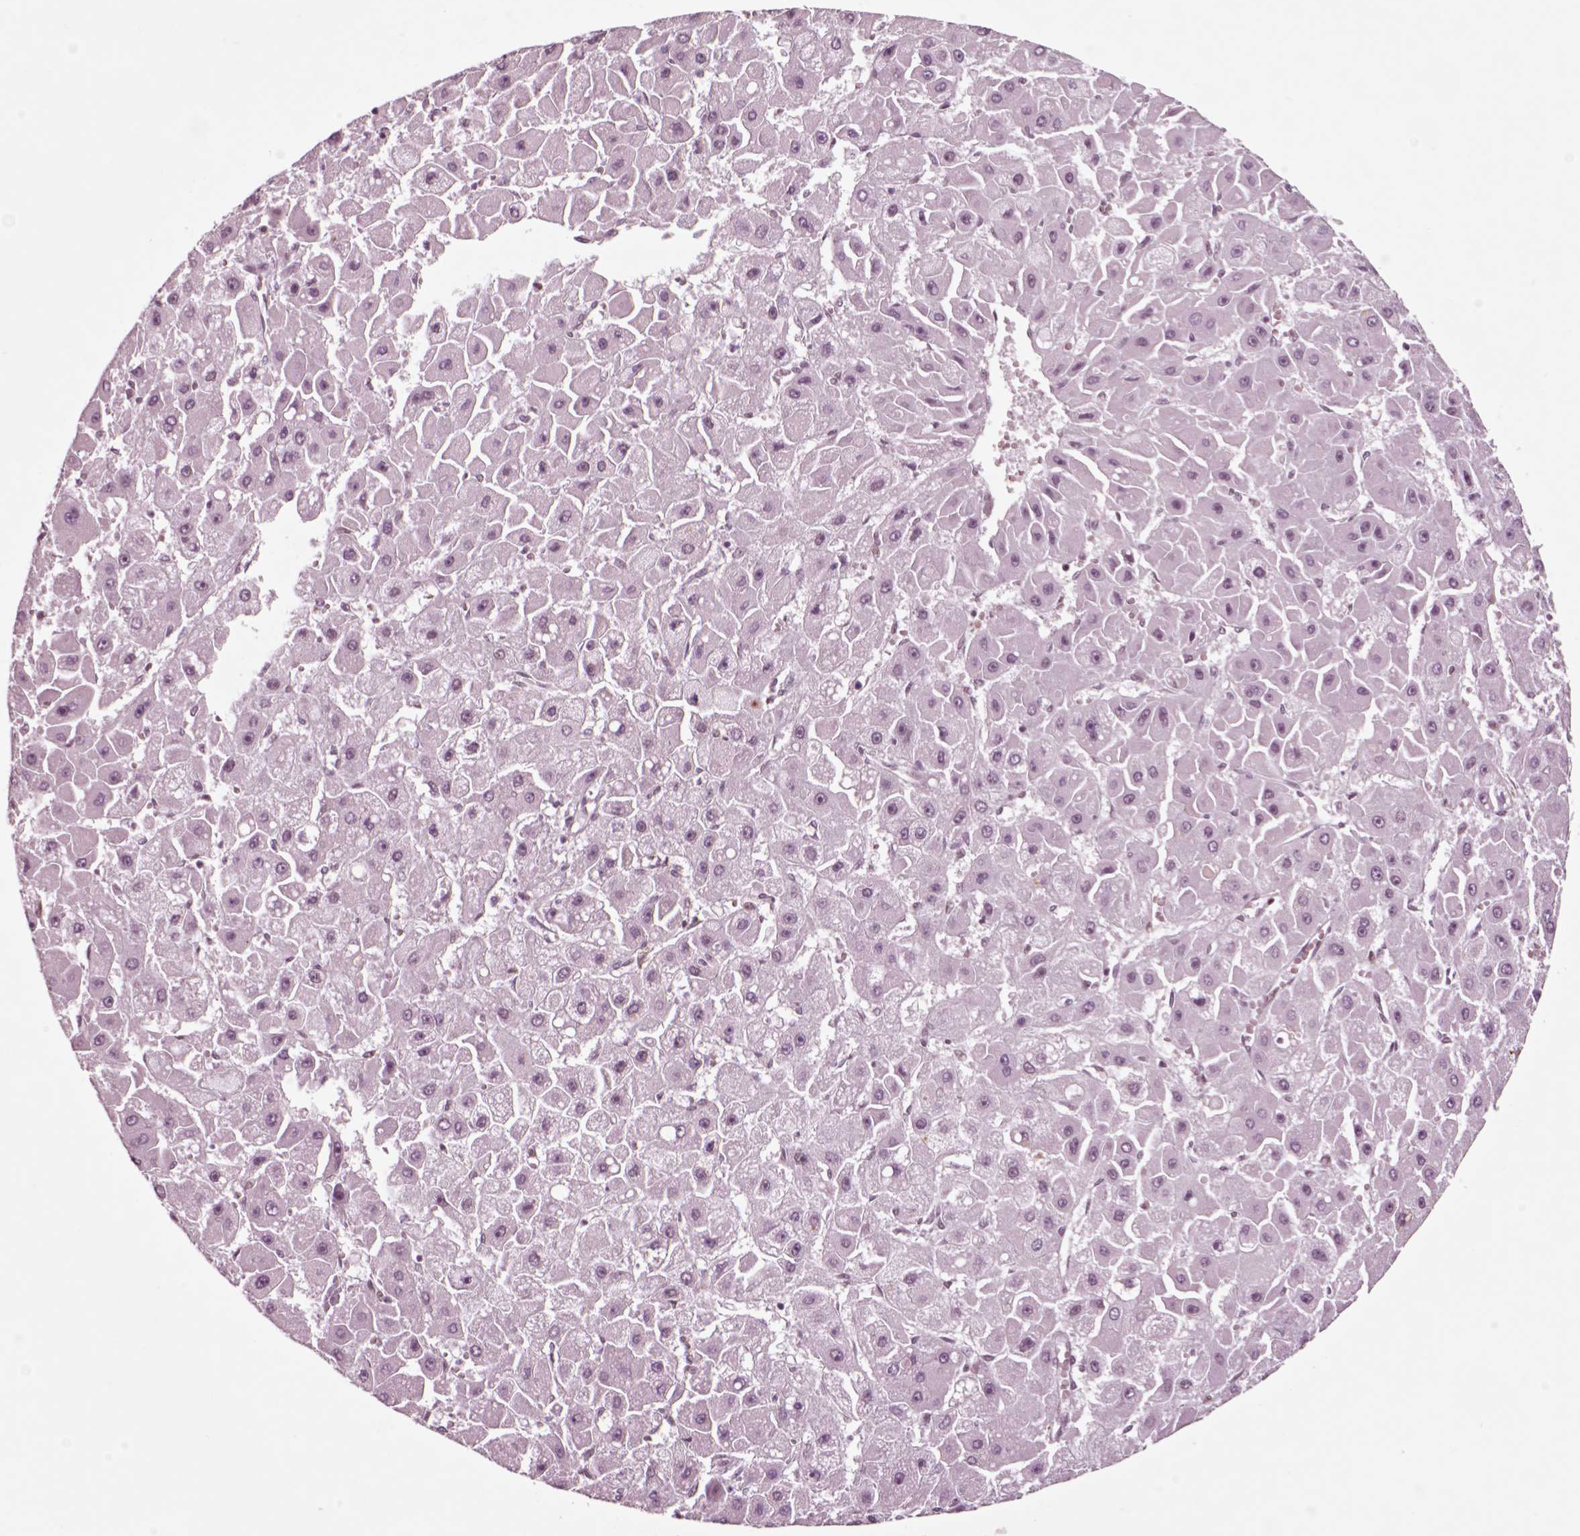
{"staining": {"intensity": "negative", "quantity": "none", "location": "none"}, "tissue": "liver cancer", "cell_type": "Tumor cells", "image_type": "cancer", "snomed": [{"axis": "morphology", "description": "Carcinoma, Hepatocellular, NOS"}, {"axis": "topography", "description": "Liver"}], "caption": "Micrograph shows no protein expression in tumor cells of hepatocellular carcinoma (liver) tissue.", "gene": "CHGB", "patient": {"sex": "female", "age": 25}}